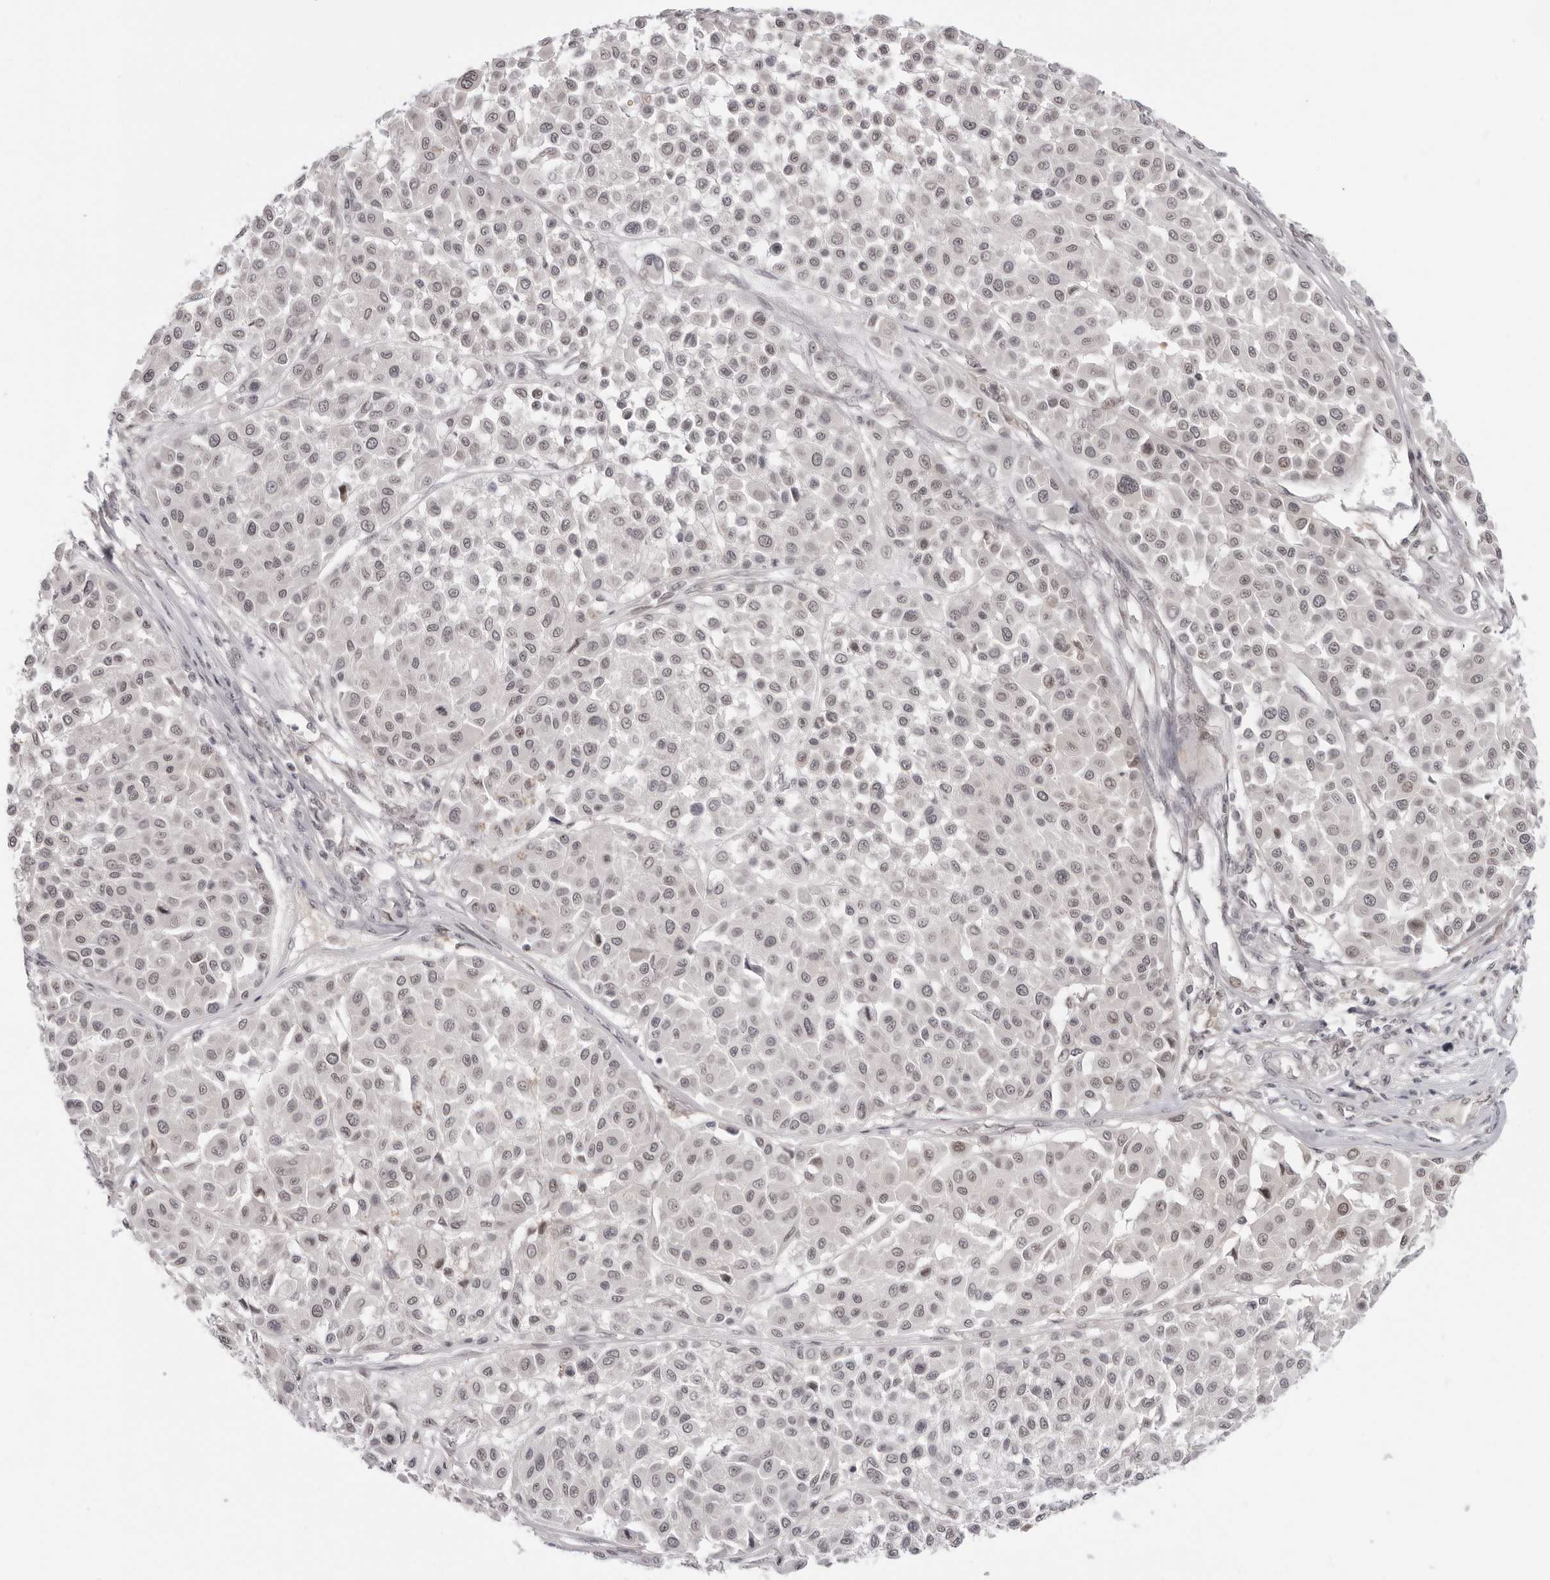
{"staining": {"intensity": "weak", "quantity": ">75%", "location": "nuclear"}, "tissue": "melanoma", "cell_type": "Tumor cells", "image_type": "cancer", "snomed": [{"axis": "morphology", "description": "Malignant melanoma, Metastatic site"}, {"axis": "topography", "description": "Soft tissue"}], "caption": "Immunohistochemical staining of human malignant melanoma (metastatic site) shows low levels of weak nuclear protein expression in approximately >75% of tumor cells.", "gene": "SRGAP2", "patient": {"sex": "male", "age": 41}}